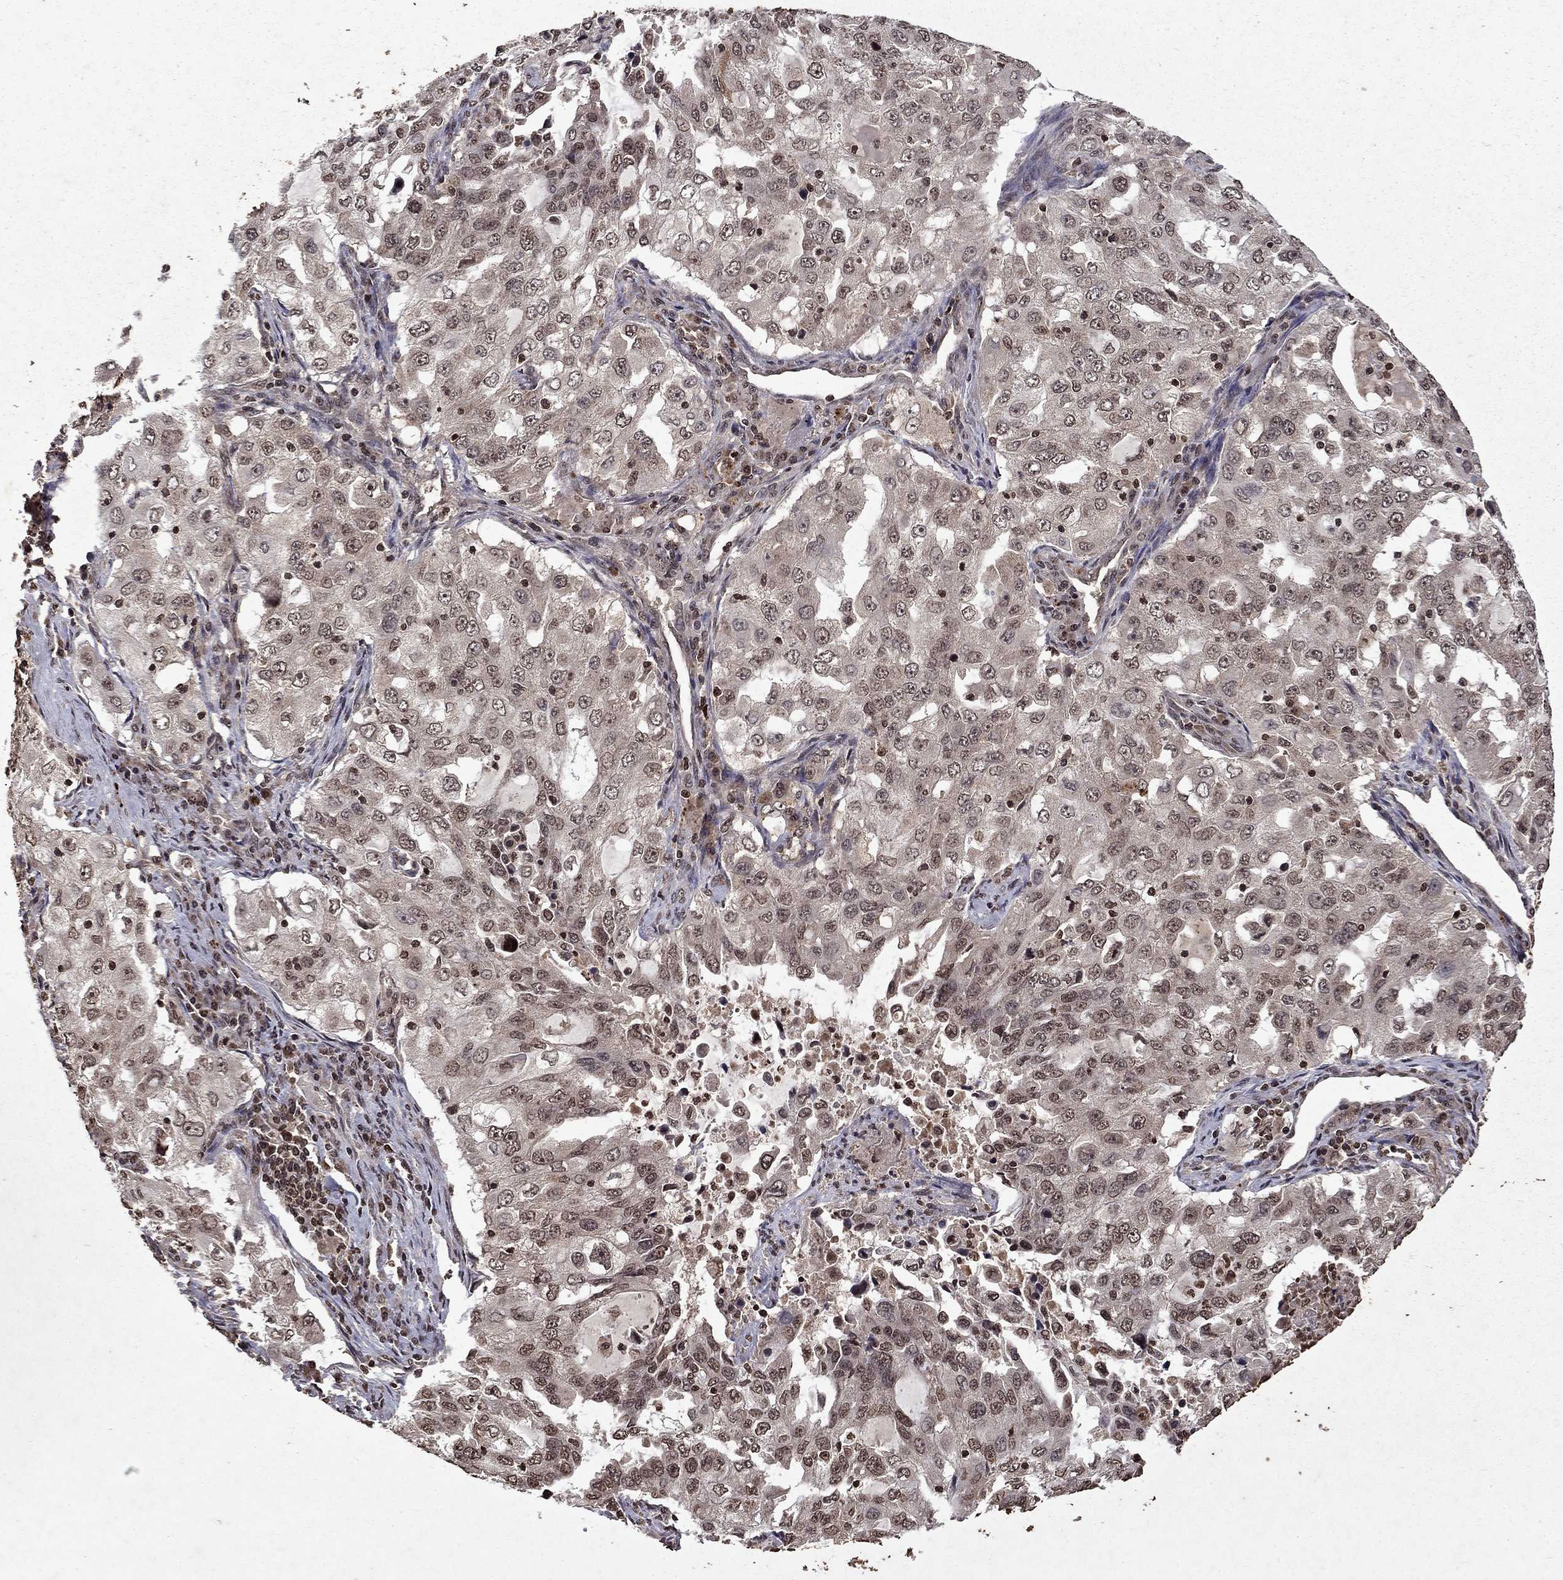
{"staining": {"intensity": "moderate", "quantity": "<25%", "location": "cytoplasmic/membranous,nuclear"}, "tissue": "lung cancer", "cell_type": "Tumor cells", "image_type": "cancer", "snomed": [{"axis": "morphology", "description": "Adenocarcinoma, NOS"}, {"axis": "topography", "description": "Lung"}], "caption": "Human lung adenocarcinoma stained for a protein (brown) shows moderate cytoplasmic/membranous and nuclear positive expression in approximately <25% of tumor cells.", "gene": "PIN4", "patient": {"sex": "female", "age": 61}}